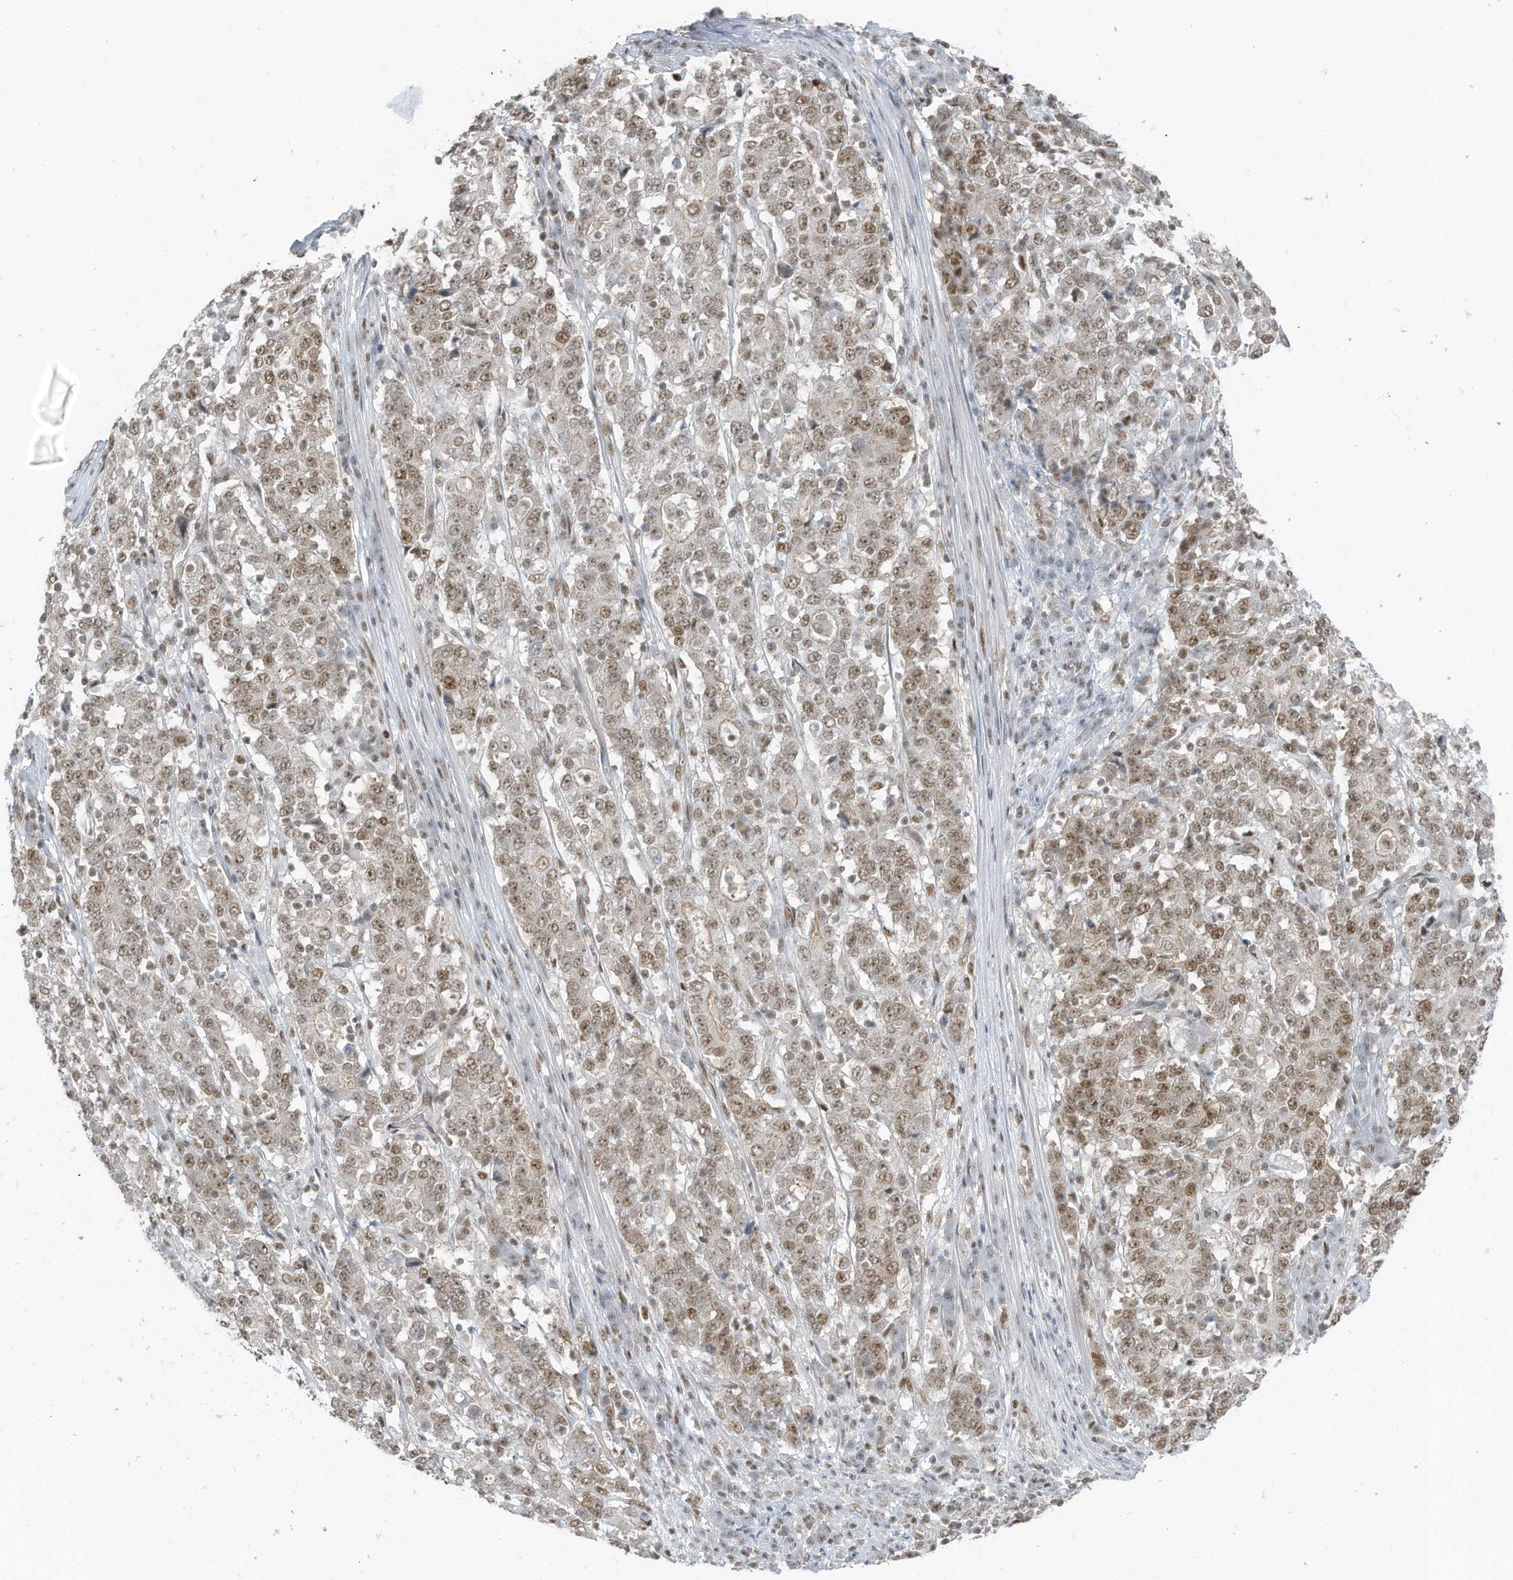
{"staining": {"intensity": "moderate", "quantity": ">75%", "location": "nuclear"}, "tissue": "stomach cancer", "cell_type": "Tumor cells", "image_type": "cancer", "snomed": [{"axis": "morphology", "description": "Adenocarcinoma, NOS"}, {"axis": "topography", "description": "Stomach"}], "caption": "Immunohistochemistry (IHC) photomicrograph of neoplastic tissue: stomach cancer (adenocarcinoma) stained using immunohistochemistry (IHC) displays medium levels of moderate protein expression localized specifically in the nuclear of tumor cells, appearing as a nuclear brown color.", "gene": "DBR1", "patient": {"sex": "male", "age": 59}}